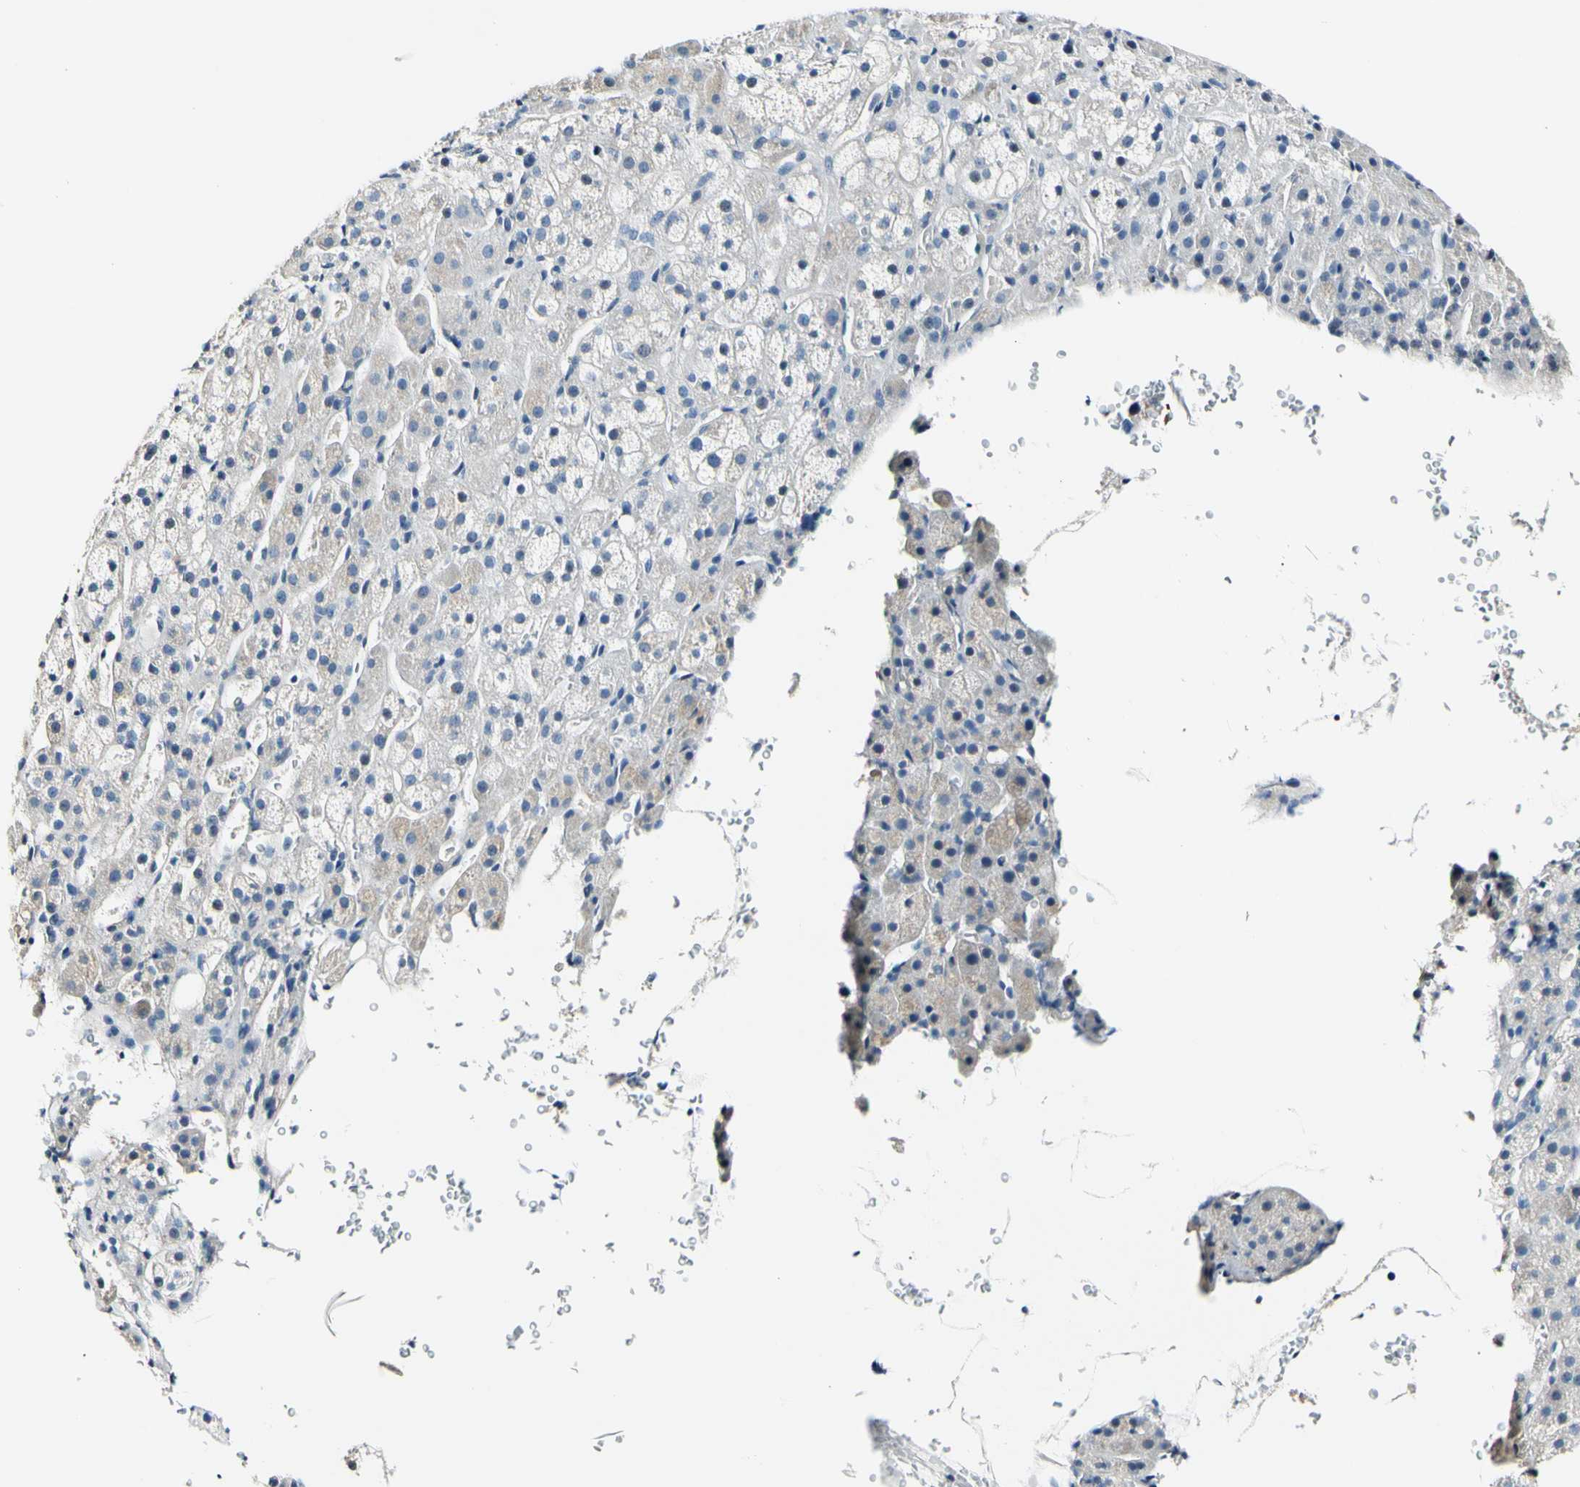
{"staining": {"intensity": "weak", "quantity": "<25%", "location": "cytoplasmic/membranous"}, "tissue": "adrenal gland", "cell_type": "Glandular cells", "image_type": "normal", "snomed": [{"axis": "morphology", "description": "Normal tissue, NOS"}, {"axis": "topography", "description": "Adrenal gland"}], "caption": "A high-resolution image shows IHC staining of normal adrenal gland, which shows no significant staining in glandular cells. (DAB (3,3'-diaminobenzidine) IHC, high magnification).", "gene": "COL6A3", "patient": {"sex": "female", "age": 57}}